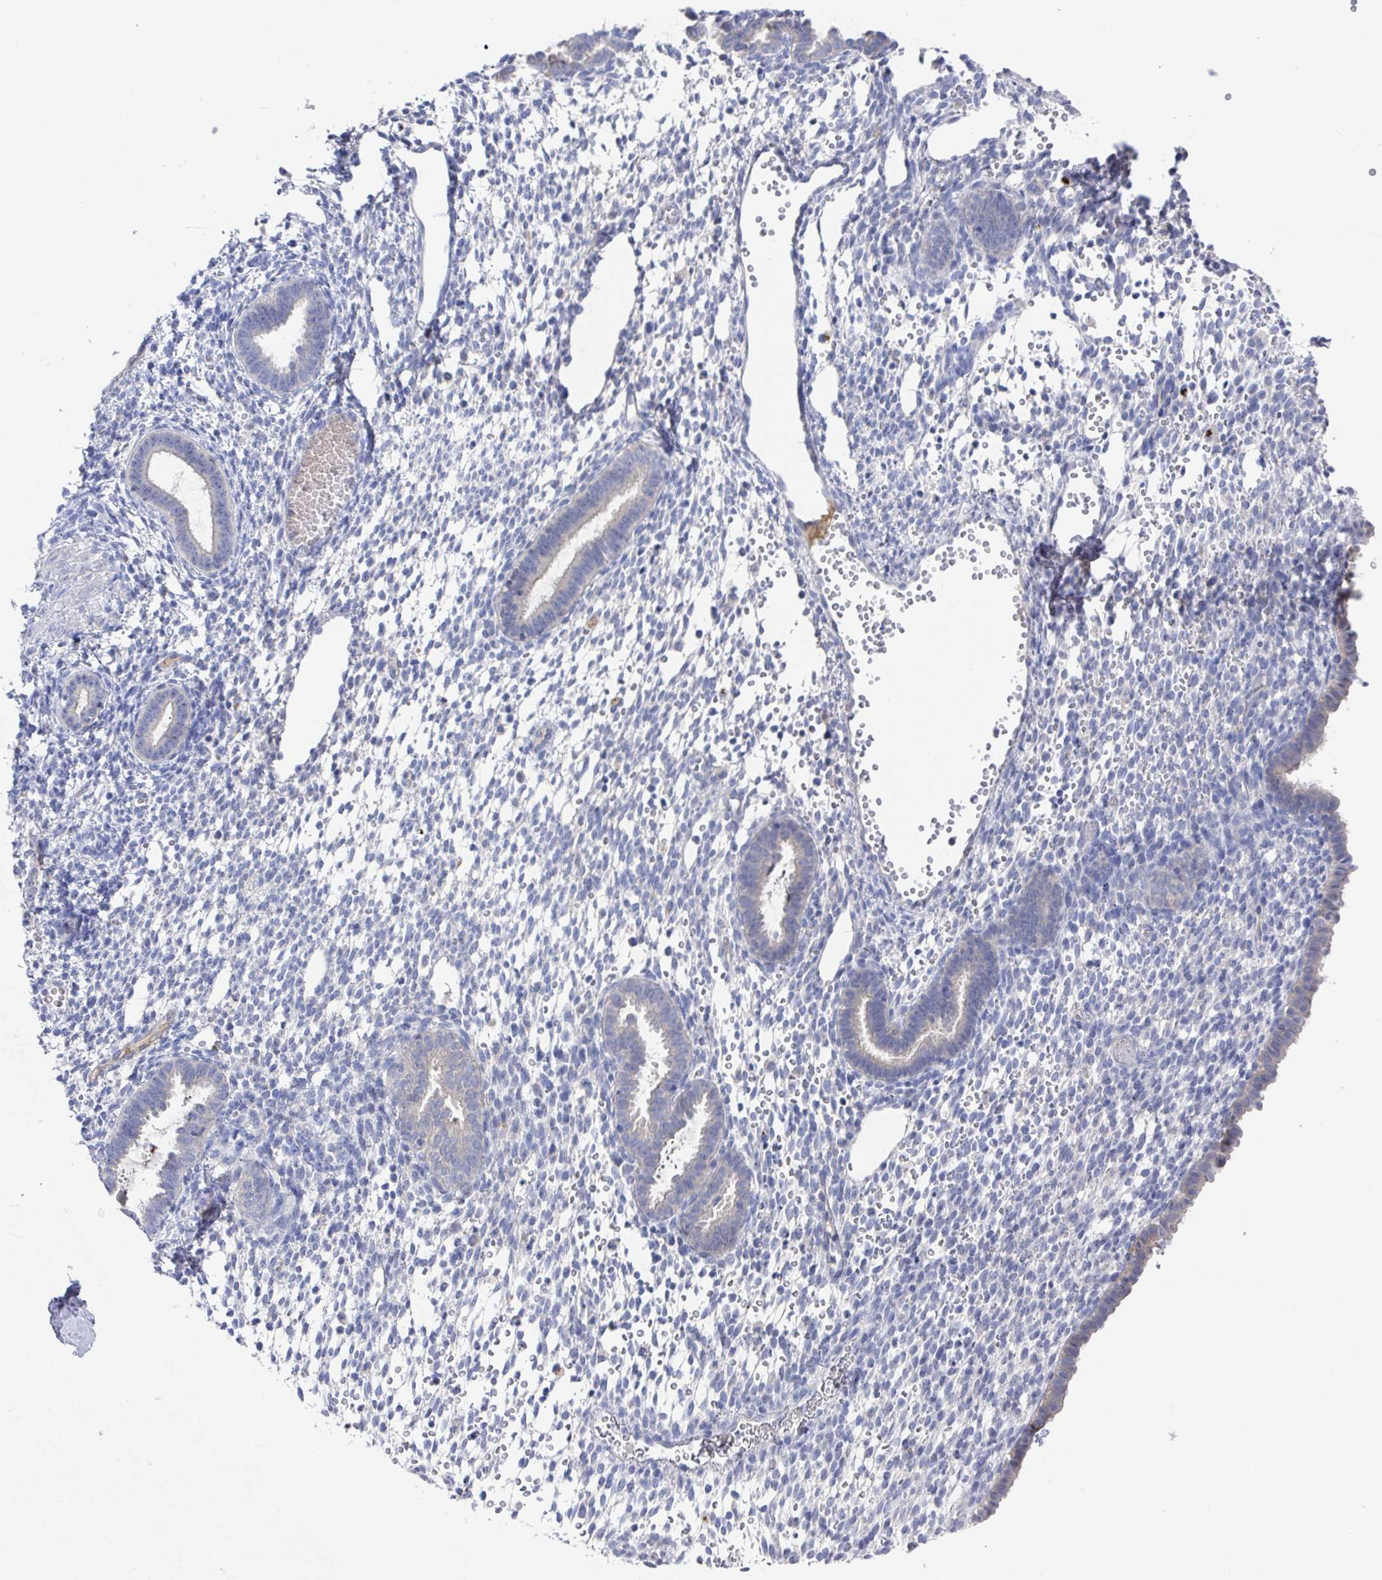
{"staining": {"intensity": "negative", "quantity": "none", "location": "none"}, "tissue": "endometrium", "cell_type": "Cells in endometrial stroma", "image_type": "normal", "snomed": [{"axis": "morphology", "description": "Normal tissue, NOS"}, {"axis": "topography", "description": "Endometrium"}], "caption": "The immunohistochemistry (IHC) histopathology image has no significant expression in cells in endometrial stroma of endometrium.", "gene": "GPR148", "patient": {"sex": "female", "age": 36}}